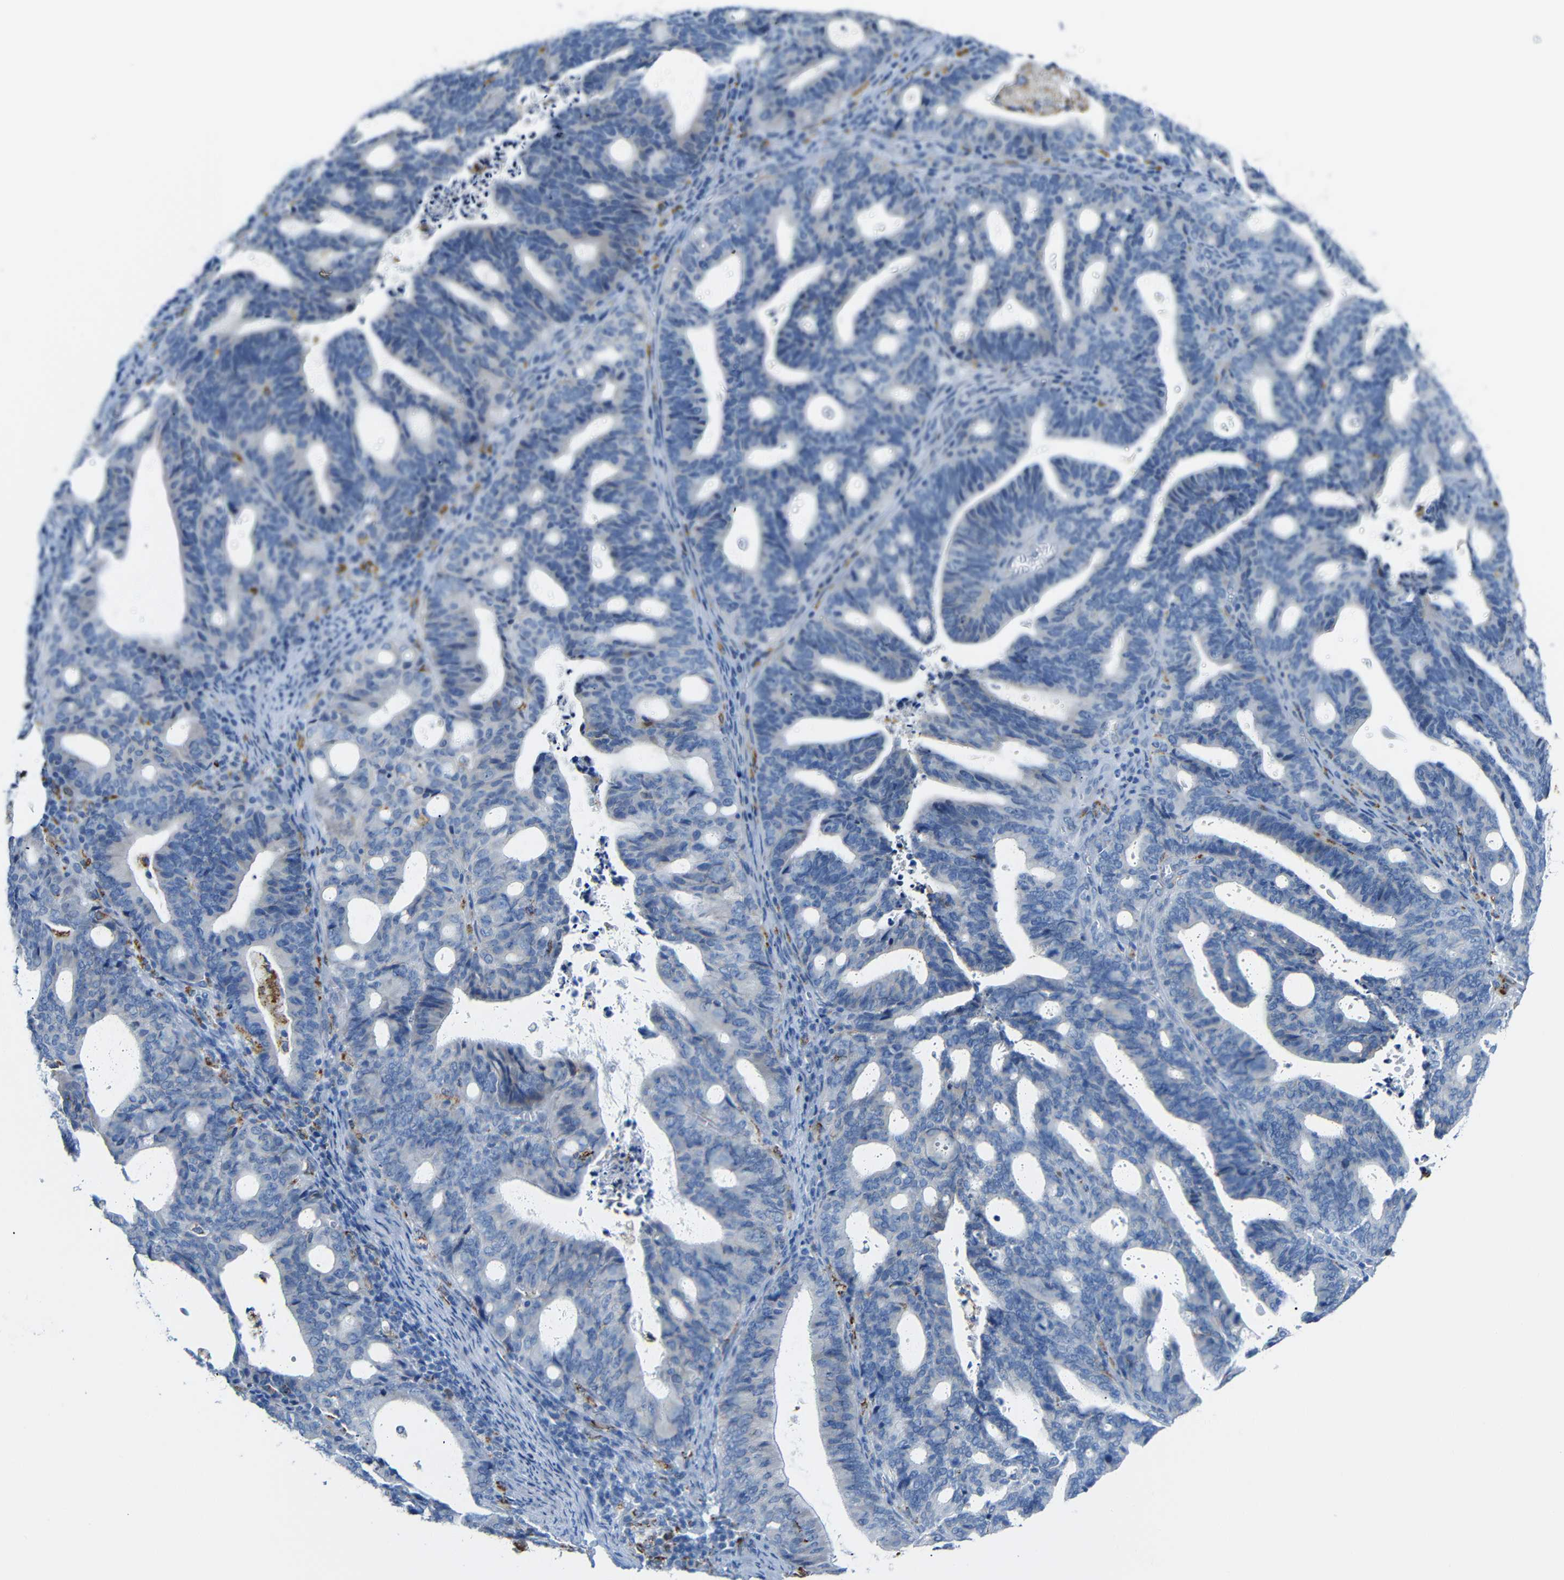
{"staining": {"intensity": "negative", "quantity": "none", "location": "none"}, "tissue": "endometrial cancer", "cell_type": "Tumor cells", "image_type": "cancer", "snomed": [{"axis": "morphology", "description": "Adenocarcinoma, NOS"}, {"axis": "topography", "description": "Uterus"}], "caption": "A high-resolution image shows IHC staining of endometrial cancer, which demonstrates no significant expression in tumor cells.", "gene": "C15orf48", "patient": {"sex": "female", "age": 83}}